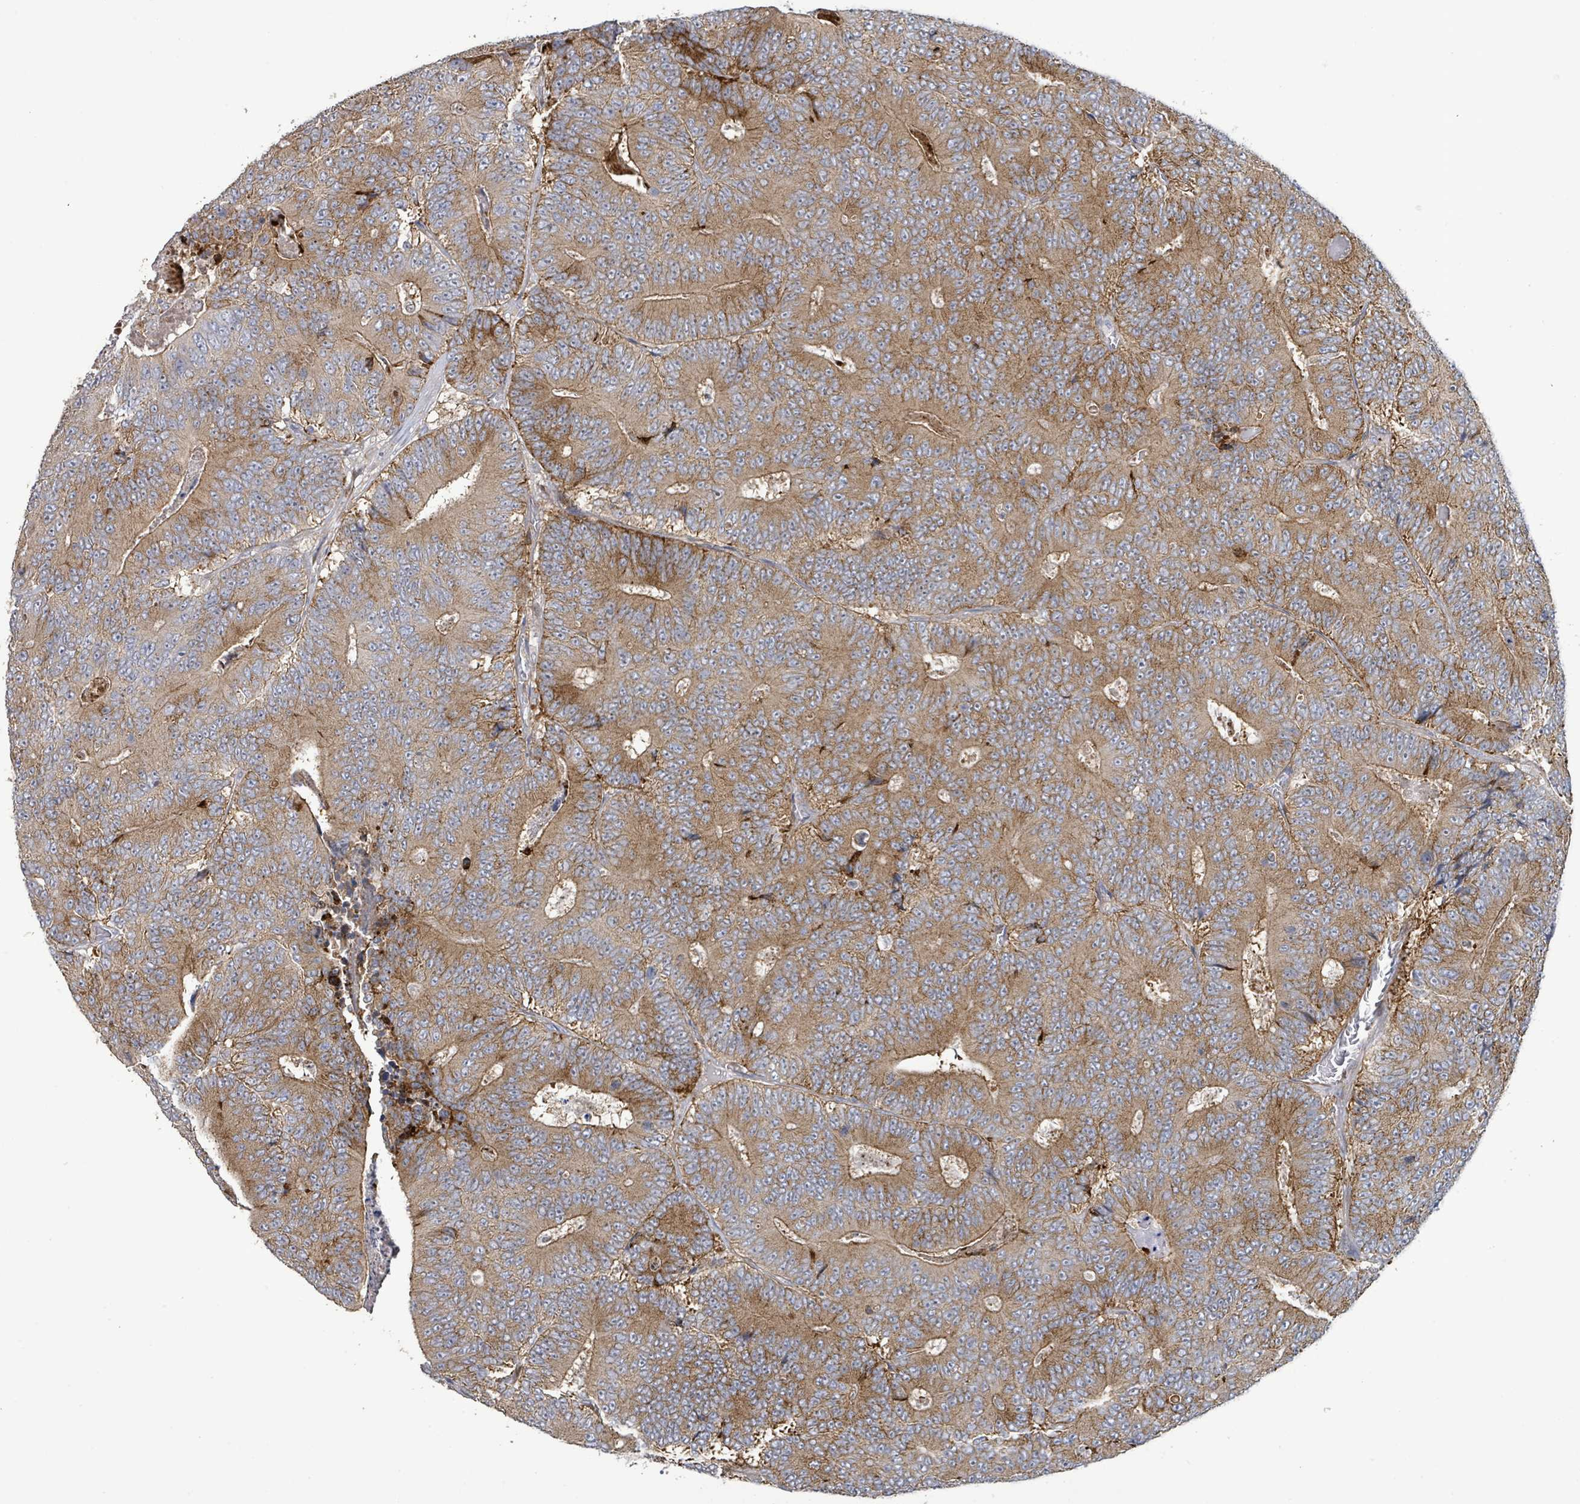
{"staining": {"intensity": "moderate", "quantity": ">75%", "location": "cytoplasmic/membranous"}, "tissue": "colorectal cancer", "cell_type": "Tumor cells", "image_type": "cancer", "snomed": [{"axis": "morphology", "description": "Adenocarcinoma, NOS"}, {"axis": "topography", "description": "Colon"}], "caption": "Moderate cytoplasmic/membranous protein positivity is appreciated in approximately >75% of tumor cells in colorectal cancer (adenocarcinoma).", "gene": "LILRA4", "patient": {"sex": "male", "age": 83}}